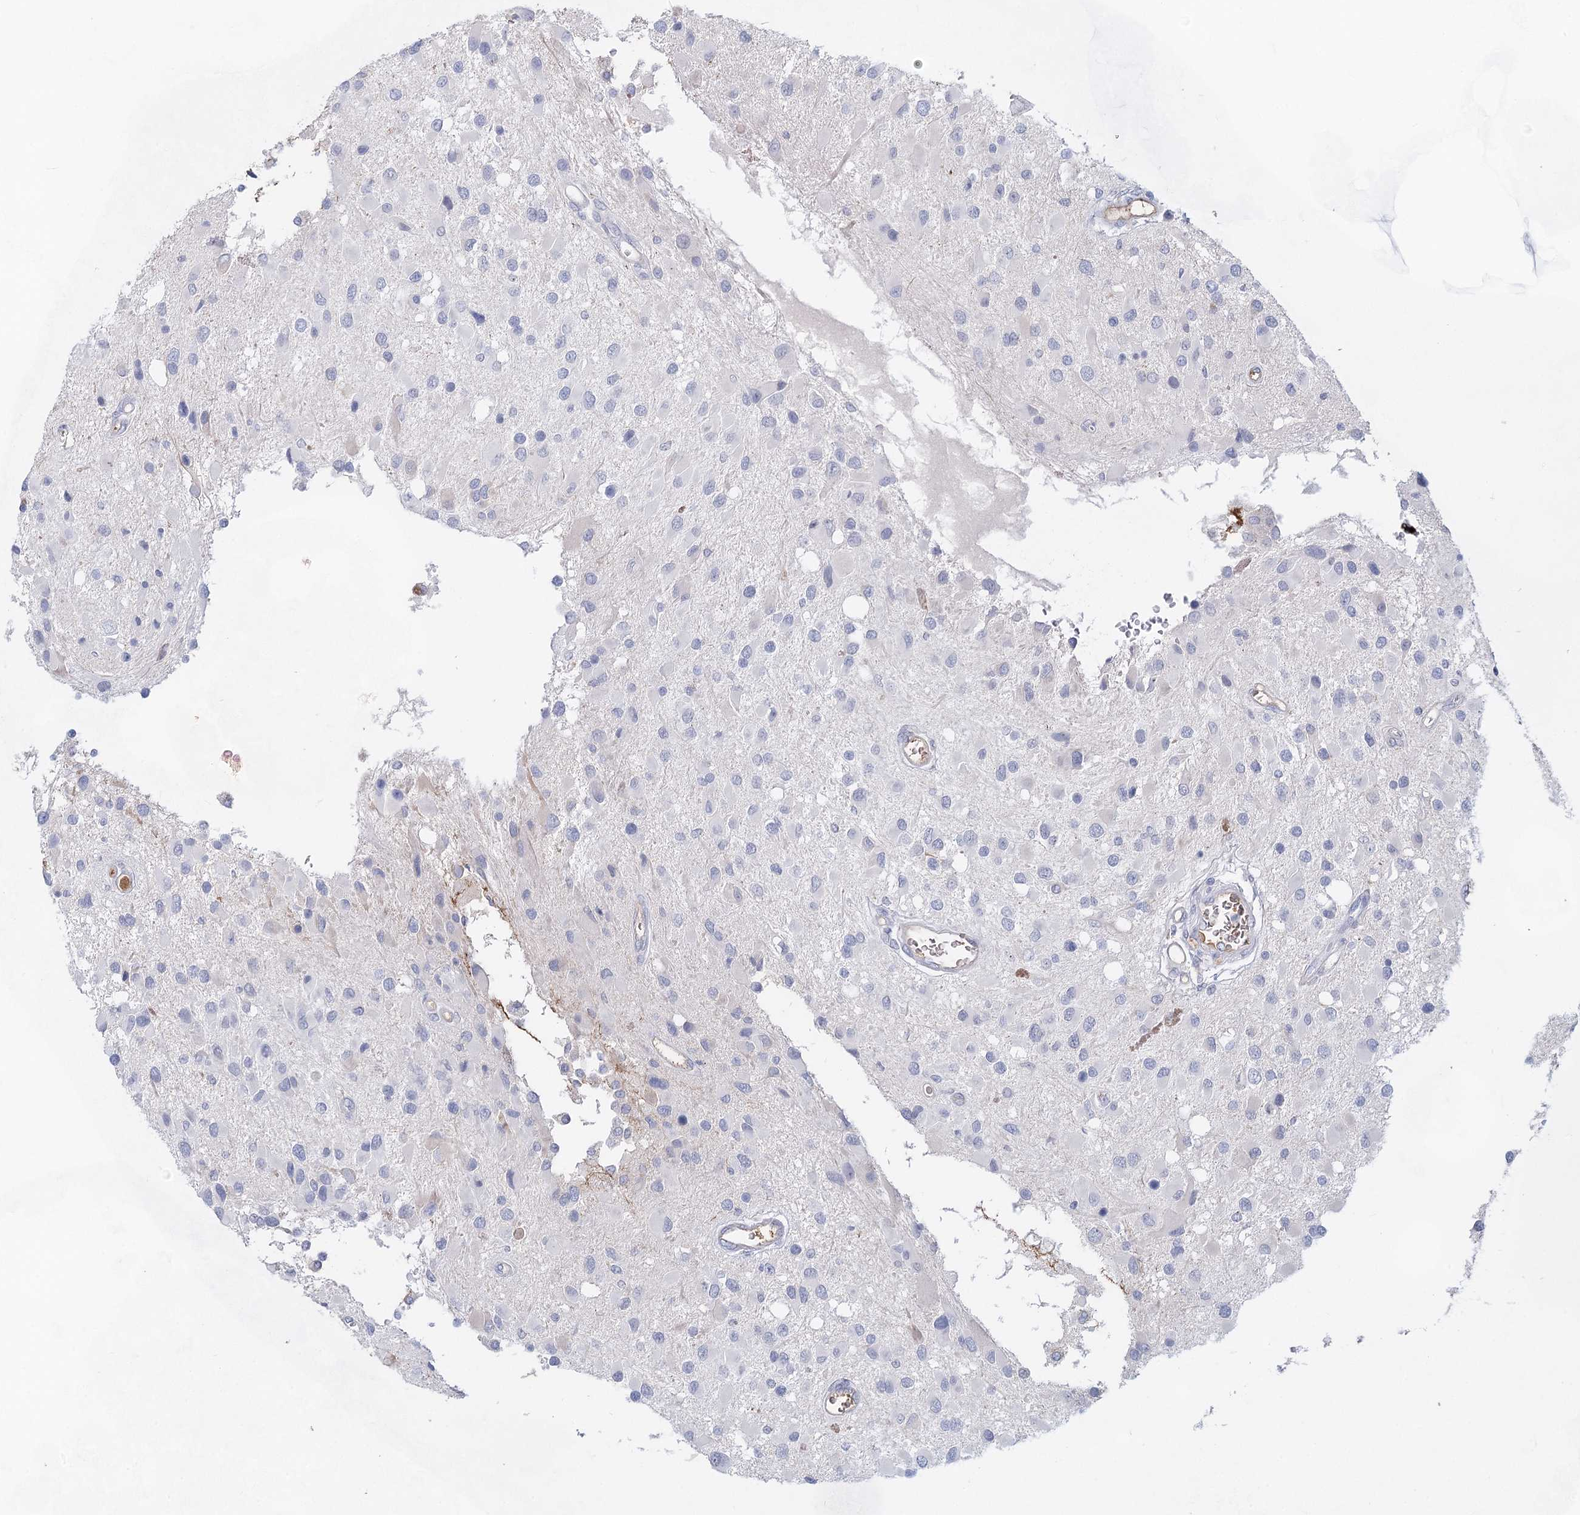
{"staining": {"intensity": "negative", "quantity": "none", "location": "none"}, "tissue": "glioma", "cell_type": "Tumor cells", "image_type": "cancer", "snomed": [{"axis": "morphology", "description": "Glioma, malignant, High grade"}, {"axis": "topography", "description": "Brain"}], "caption": "Immunohistochemistry histopathology image of malignant high-grade glioma stained for a protein (brown), which reveals no positivity in tumor cells.", "gene": "TASOR2", "patient": {"sex": "male", "age": 53}}